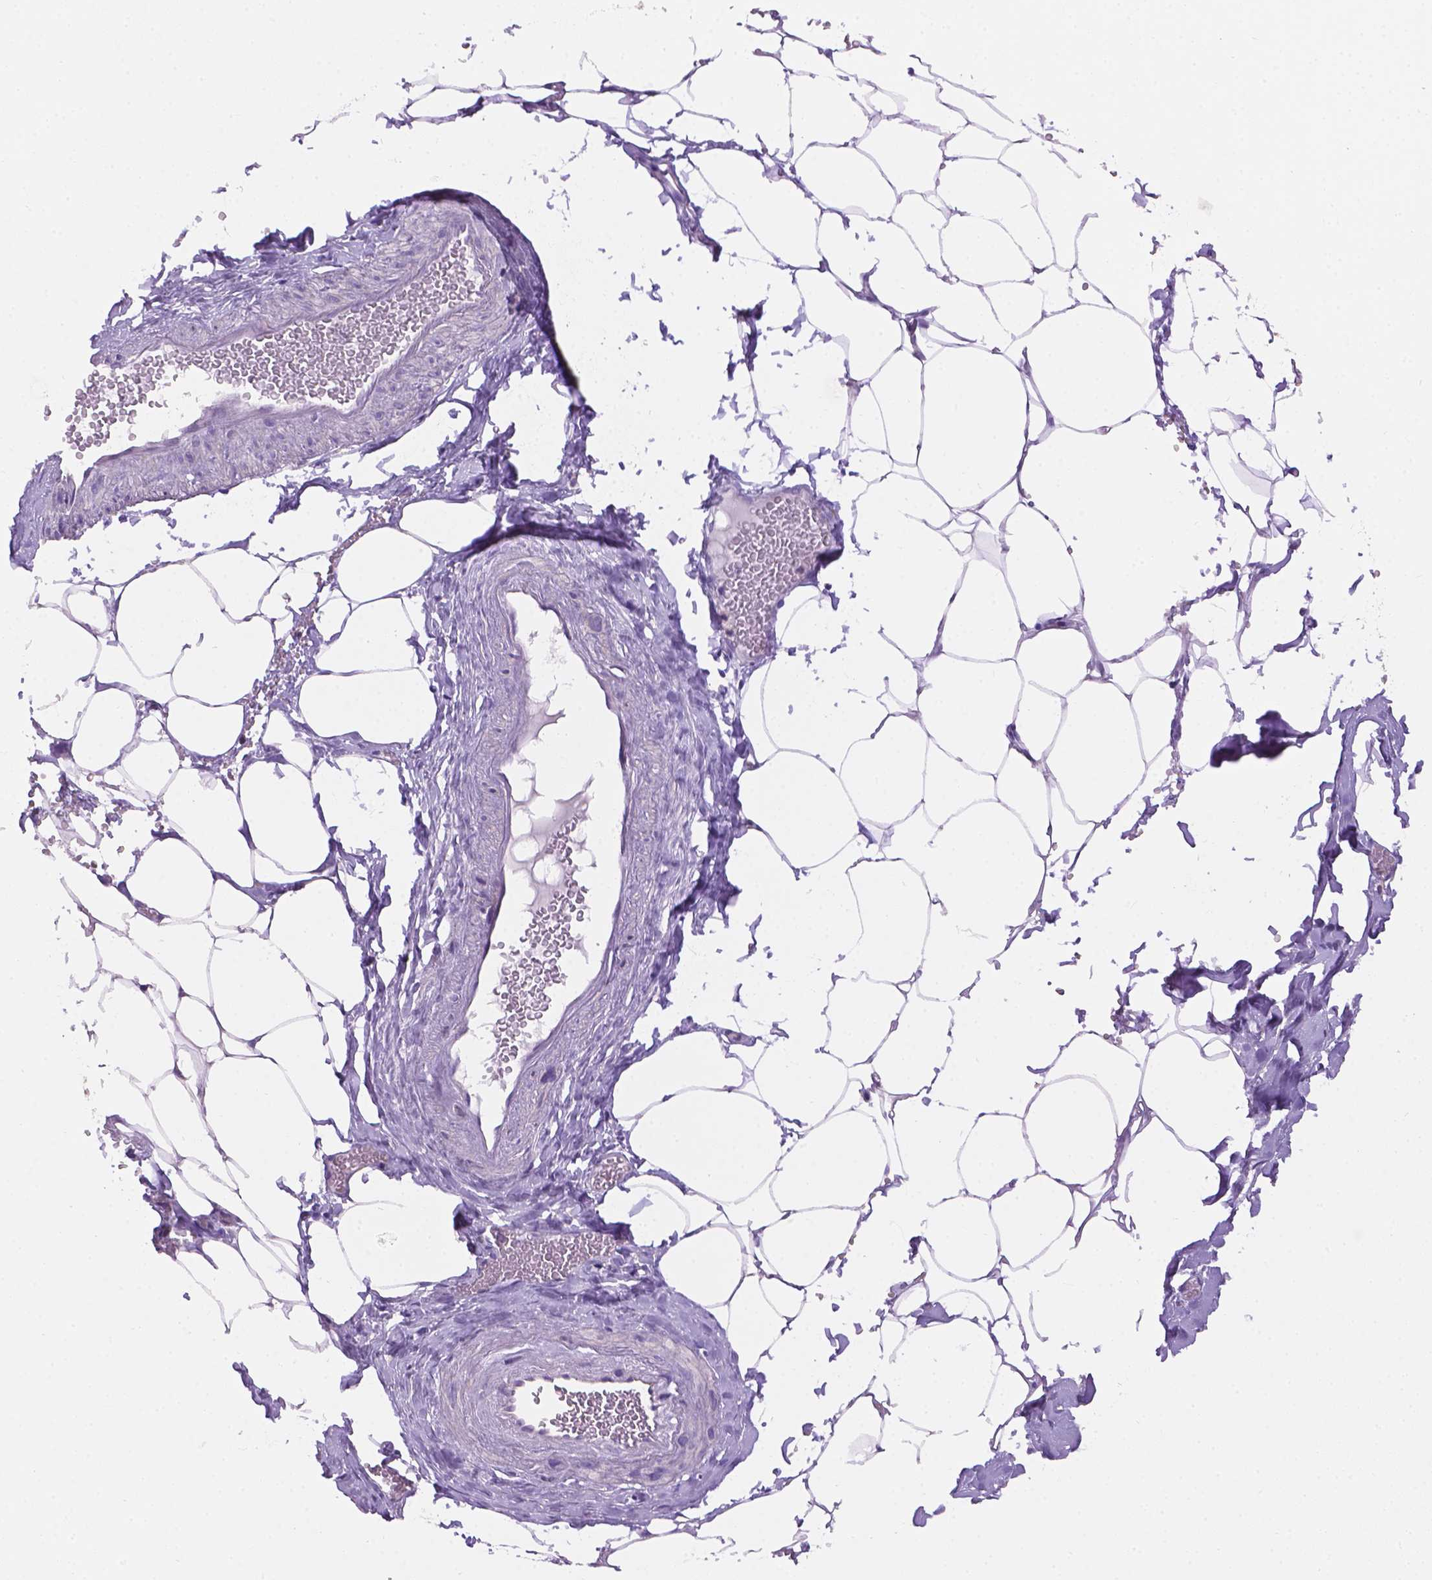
{"staining": {"intensity": "negative", "quantity": "none", "location": "none"}, "tissue": "adipose tissue", "cell_type": "Adipocytes", "image_type": "normal", "snomed": [{"axis": "morphology", "description": "Normal tissue, NOS"}, {"axis": "topography", "description": "Prostate"}, {"axis": "topography", "description": "Peripheral nerve tissue"}], "caption": "Adipose tissue was stained to show a protein in brown. There is no significant staining in adipocytes.", "gene": "CDH7", "patient": {"sex": "male", "age": 55}}